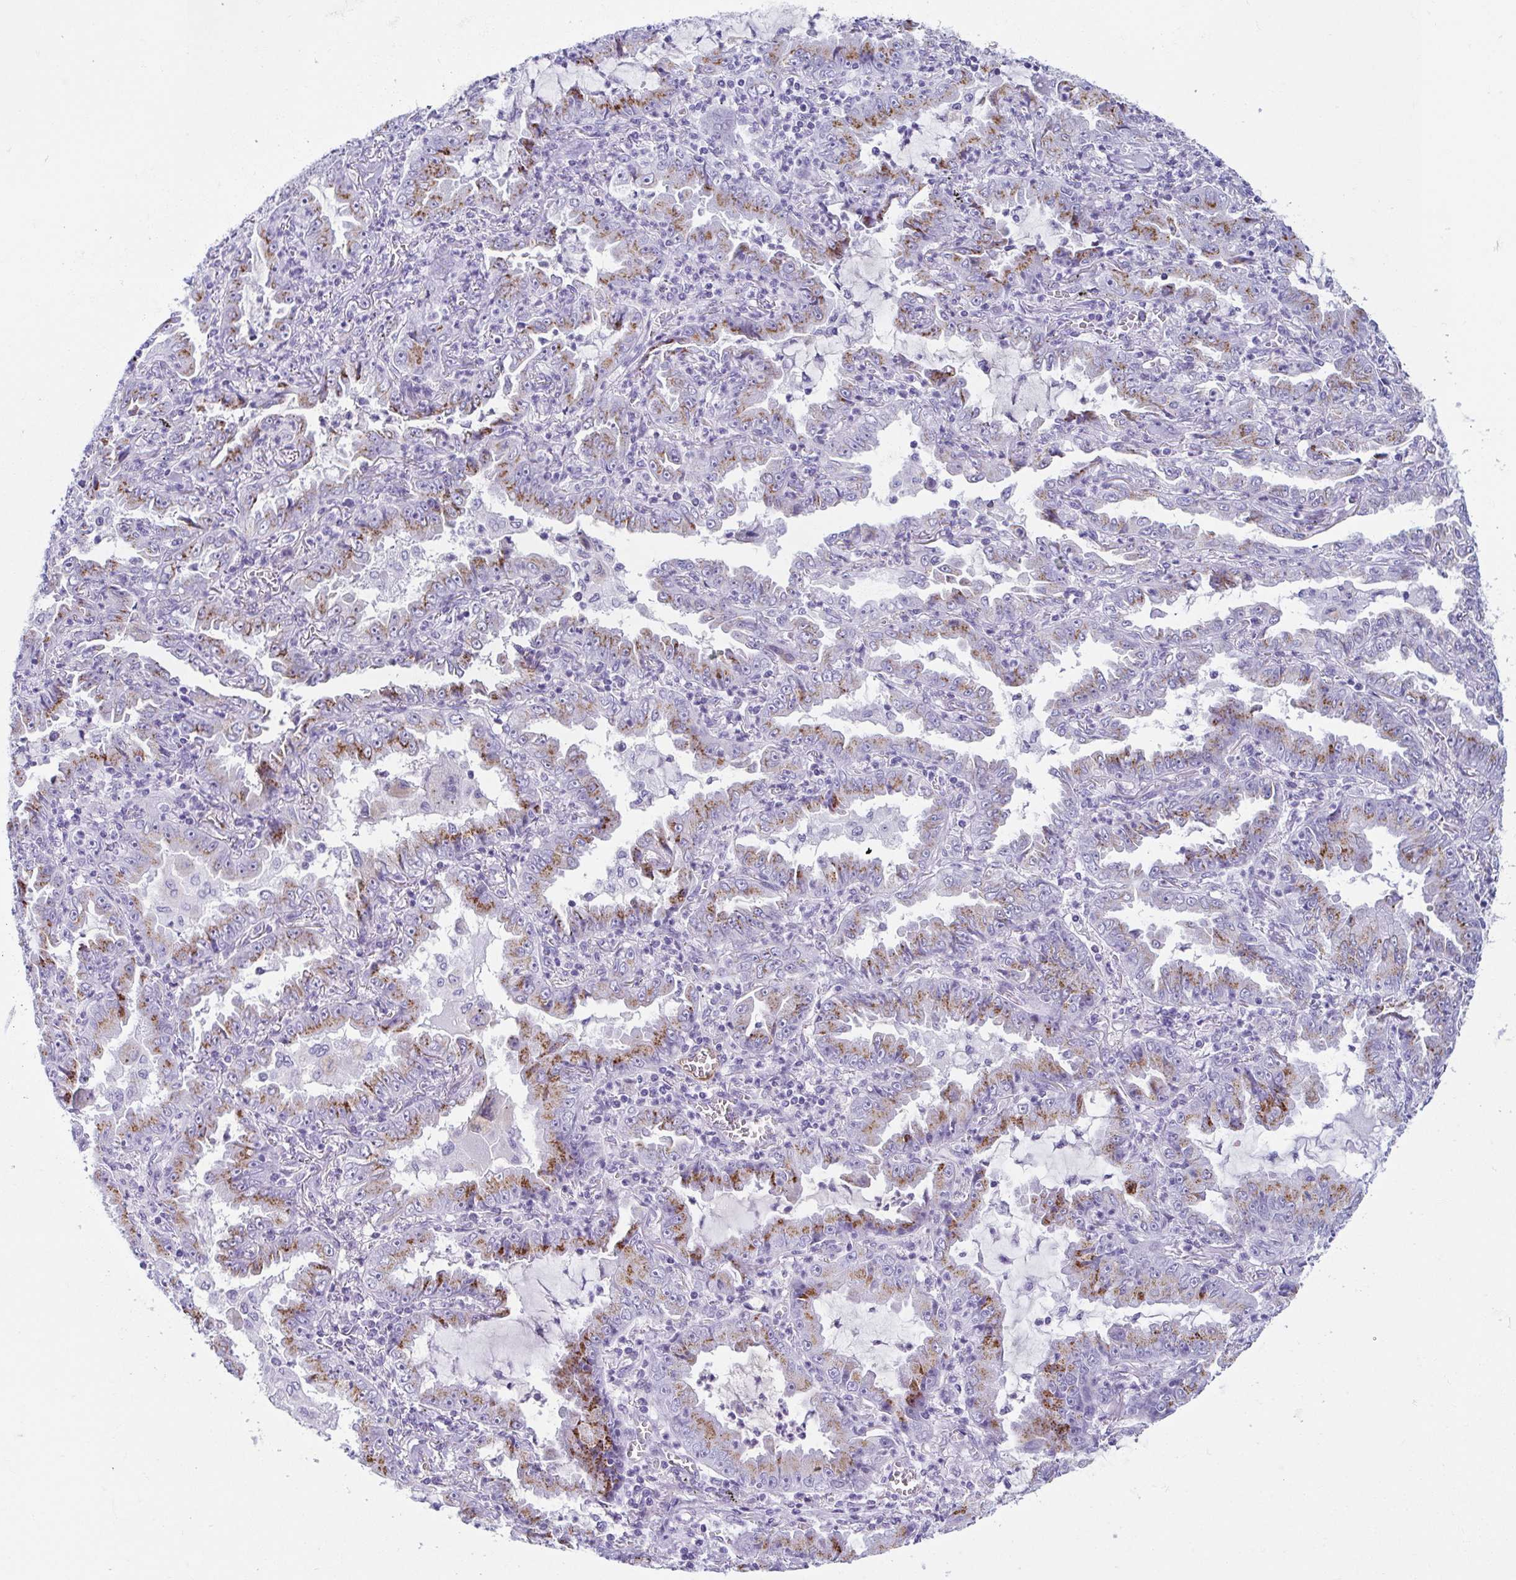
{"staining": {"intensity": "moderate", "quantity": "25%-75%", "location": "cytoplasmic/membranous"}, "tissue": "lung cancer", "cell_type": "Tumor cells", "image_type": "cancer", "snomed": [{"axis": "morphology", "description": "Adenocarcinoma, NOS"}, {"axis": "topography", "description": "Lung"}], "caption": "This is an image of IHC staining of lung cancer (adenocarcinoma), which shows moderate positivity in the cytoplasmic/membranous of tumor cells.", "gene": "LDLRAD1", "patient": {"sex": "female", "age": 52}}